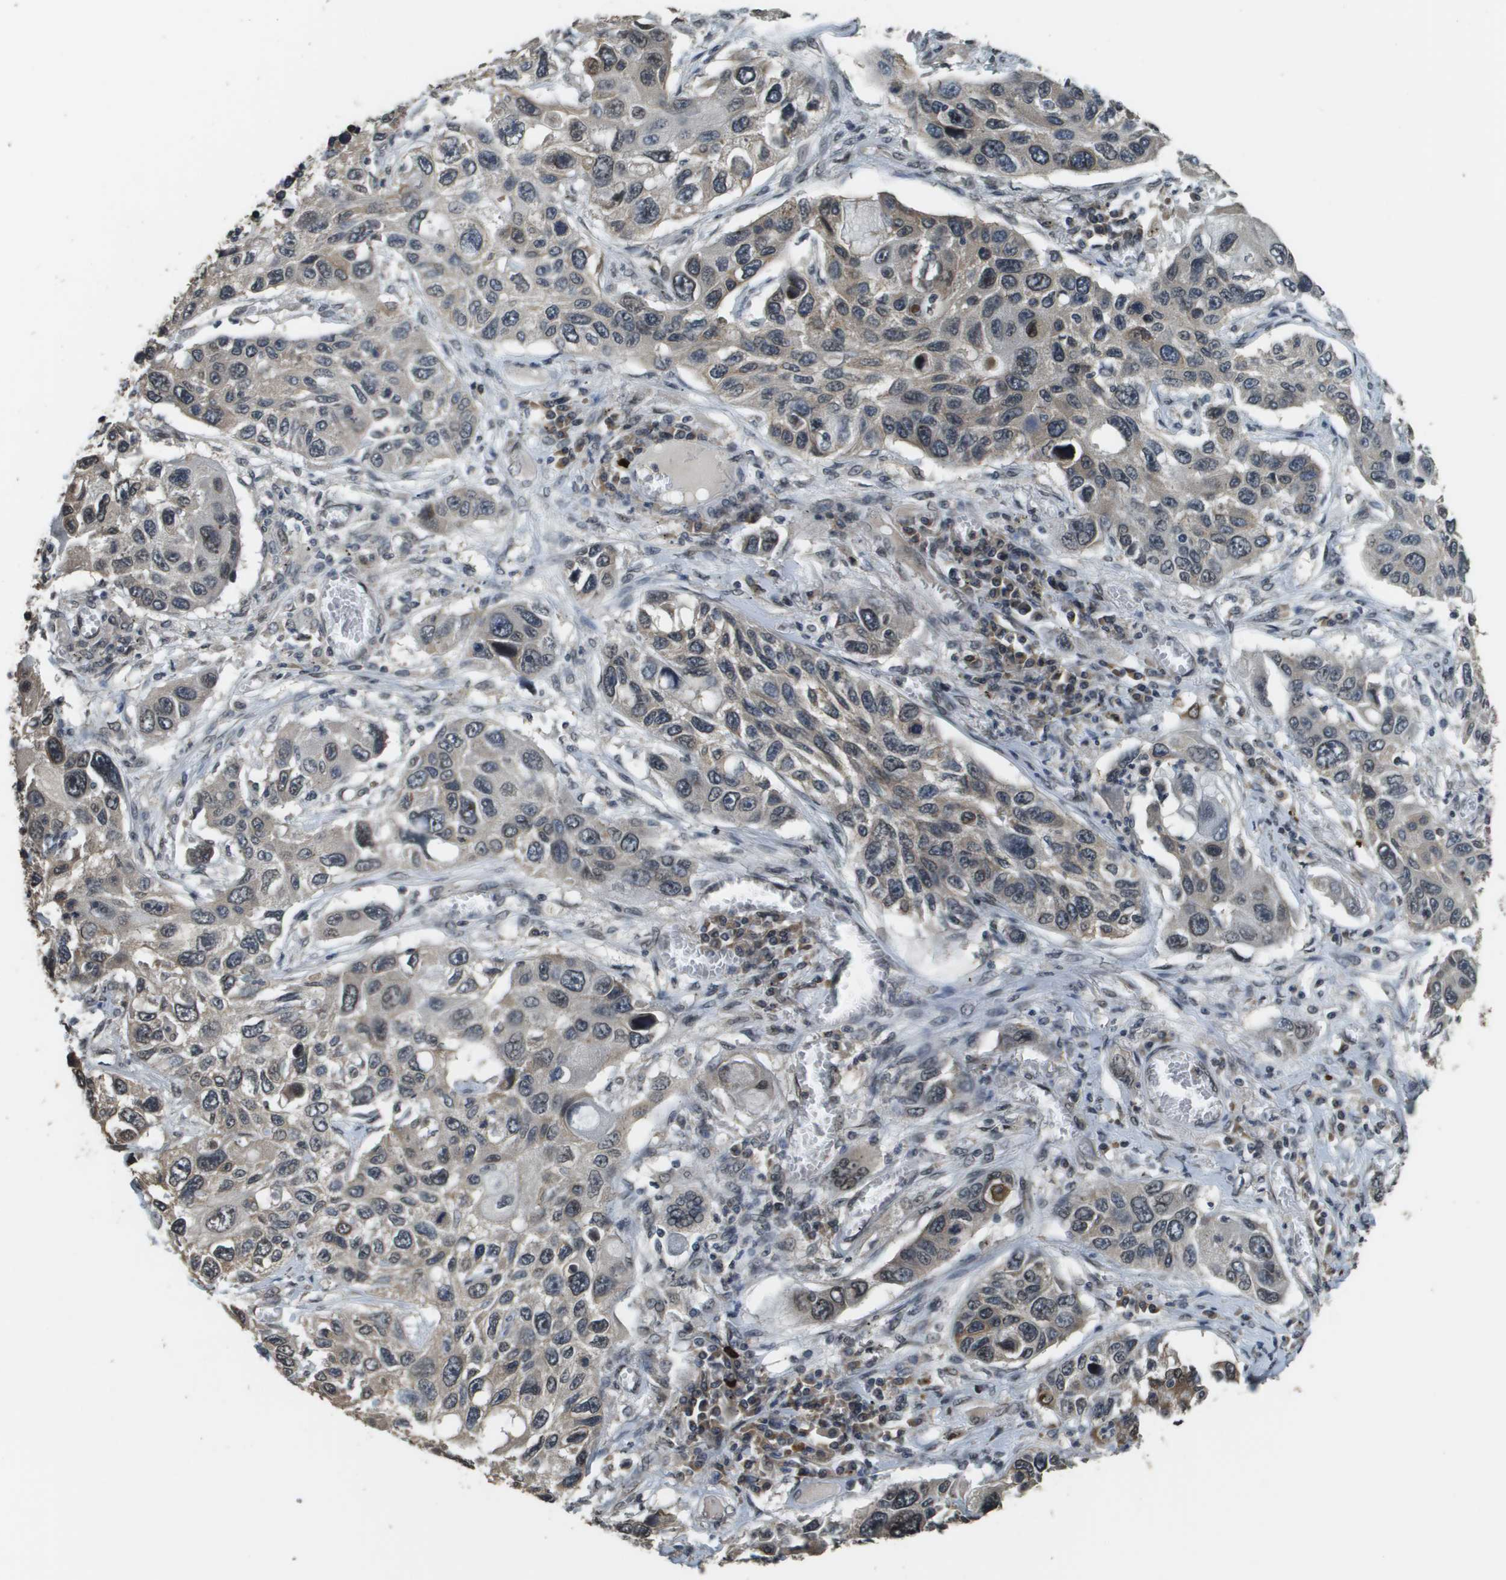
{"staining": {"intensity": "moderate", "quantity": "<25%", "location": "cytoplasmic/membranous,nuclear"}, "tissue": "lung cancer", "cell_type": "Tumor cells", "image_type": "cancer", "snomed": [{"axis": "morphology", "description": "Squamous cell carcinoma, NOS"}, {"axis": "topography", "description": "Lung"}], "caption": "Immunohistochemistry of human lung cancer displays low levels of moderate cytoplasmic/membranous and nuclear expression in approximately <25% of tumor cells. (DAB IHC, brown staining for protein, blue staining for nuclei).", "gene": "FANCC", "patient": {"sex": "male", "age": 71}}